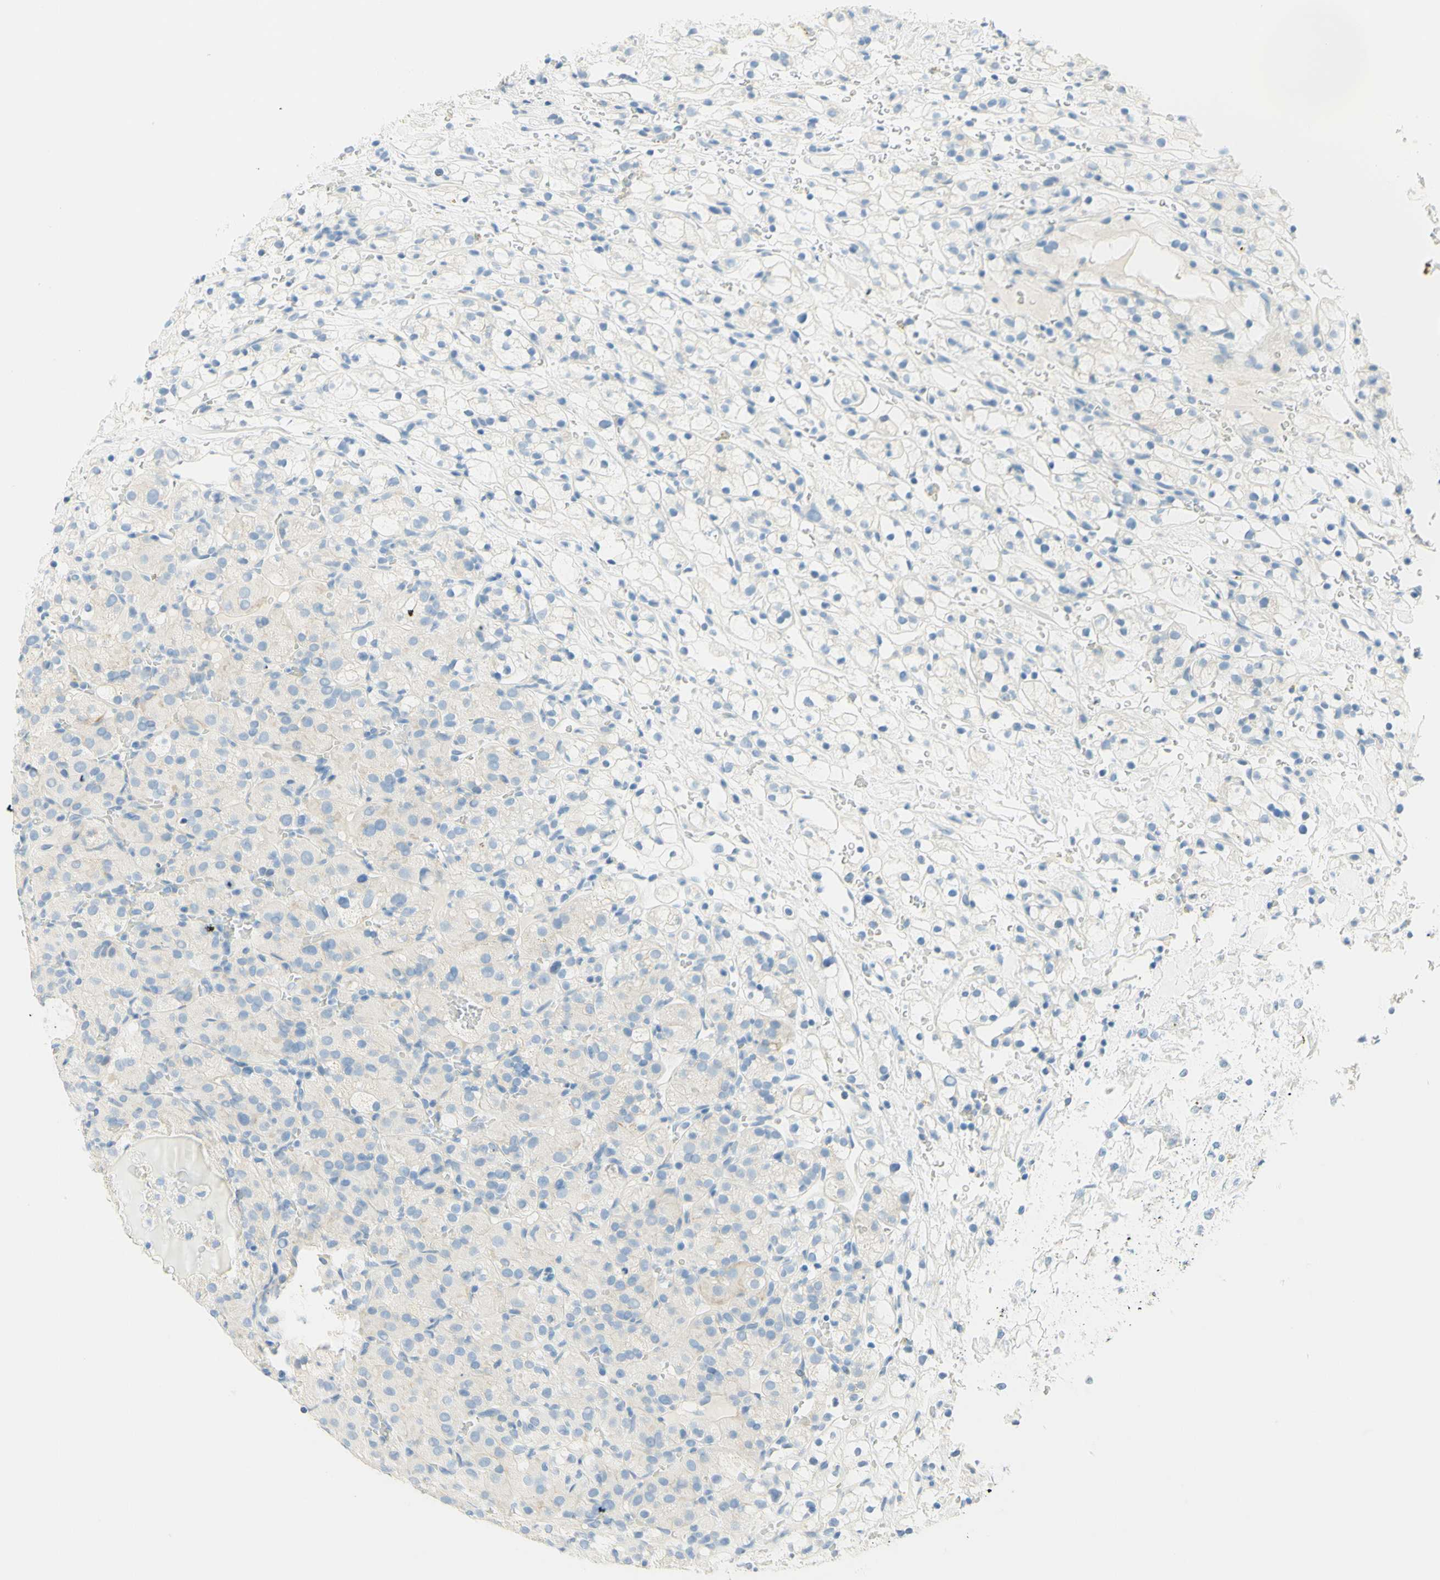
{"staining": {"intensity": "negative", "quantity": "none", "location": "none"}, "tissue": "renal cancer", "cell_type": "Tumor cells", "image_type": "cancer", "snomed": [{"axis": "morphology", "description": "Adenocarcinoma, NOS"}, {"axis": "topography", "description": "Kidney"}], "caption": "There is no significant positivity in tumor cells of renal cancer (adenocarcinoma). (DAB immunohistochemistry (IHC) with hematoxylin counter stain).", "gene": "TMEM132D", "patient": {"sex": "male", "age": 61}}